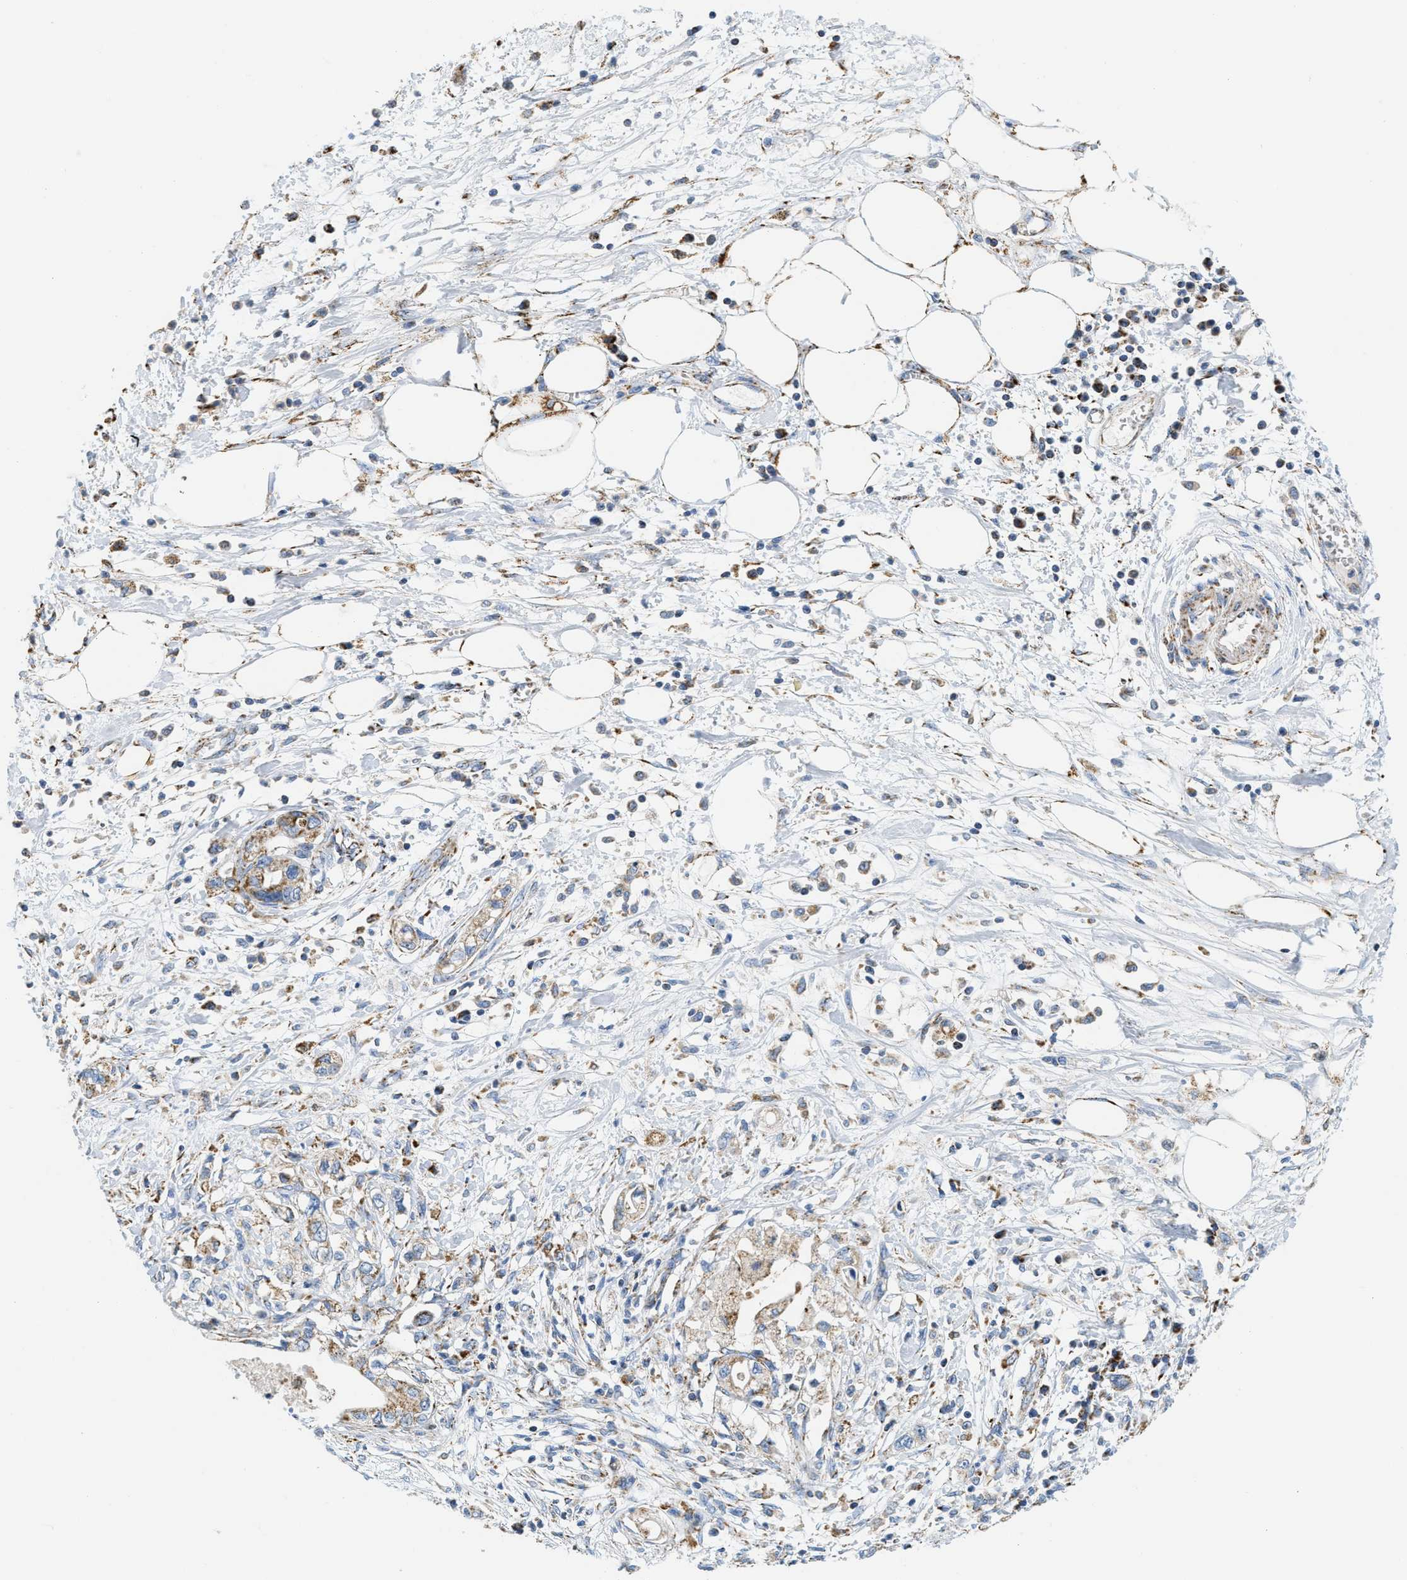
{"staining": {"intensity": "moderate", "quantity": ">75%", "location": "cytoplasmic/membranous"}, "tissue": "pancreatic cancer", "cell_type": "Tumor cells", "image_type": "cancer", "snomed": [{"axis": "morphology", "description": "Adenocarcinoma, NOS"}, {"axis": "topography", "description": "Pancreas"}], "caption": "This is an image of immunohistochemistry (IHC) staining of pancreatic cancer (adenocarcinoma), which shows moderate staining in the cytoplasmic/membranous of tumor cells.", "gene": "KCNJ5", "patient": {"sex": "male", "age": 56}}